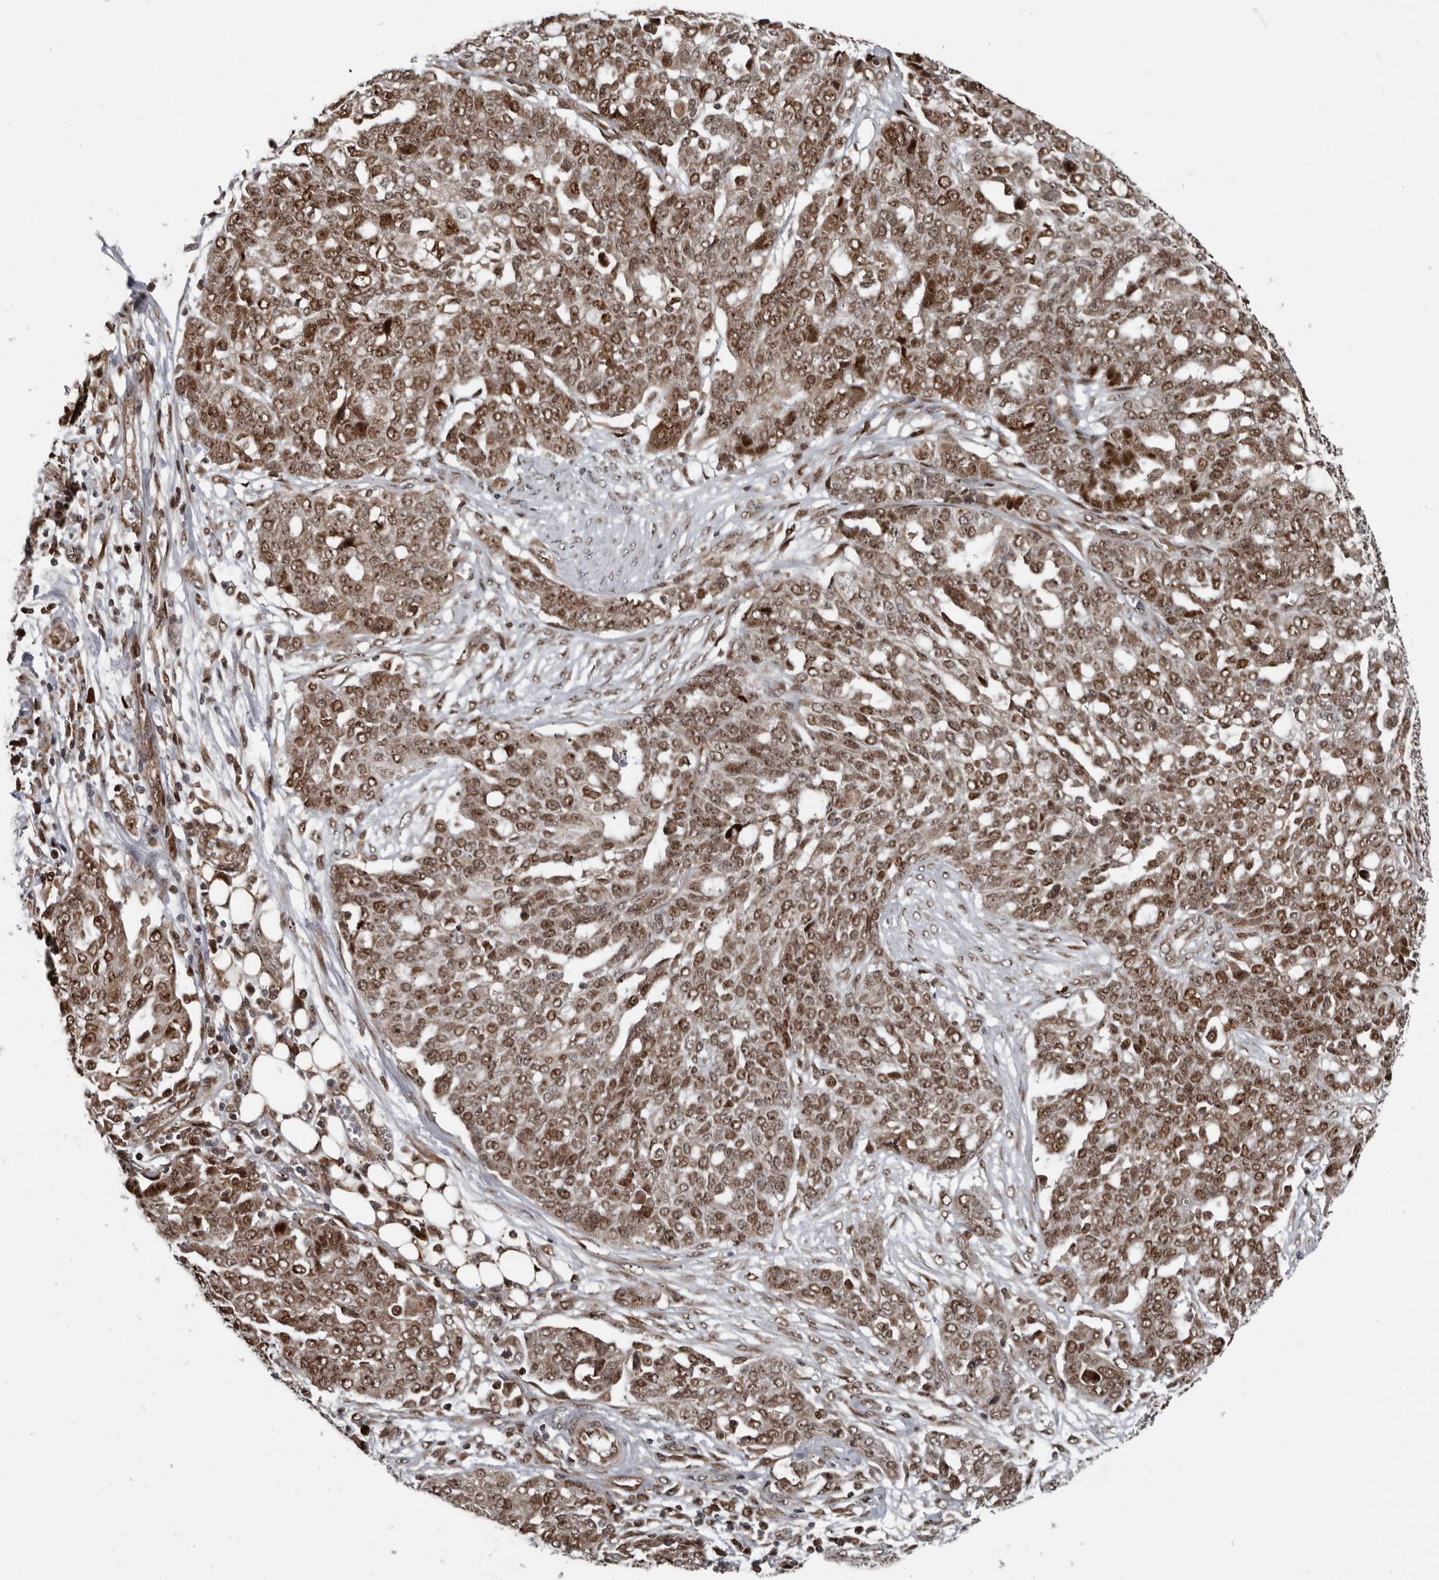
{"staining": {"intensity": "moderate", "quantity": ">75%", "location": "nuclear"}, "tissue": "ovarian cancer", "cell_type": "Tumor cells", "image_type": "cancer", "snomed": [{"axis": "morphology", "description": "Cystadenocarcinoma, serous, NOS"}, {"axis": "topography", "description": "Soft tissue"}, {"axis": "topography", "description": "Ovary"}], "caption": "Ovarian serous cystadenocarcinoma tissue demonstrates moderate nuclear positivity in approximately >75% of tumor cells, visualized by immunohistochemistry.", "gene": "CHD1L", "patient": {"sex": "female", "age": 57}}